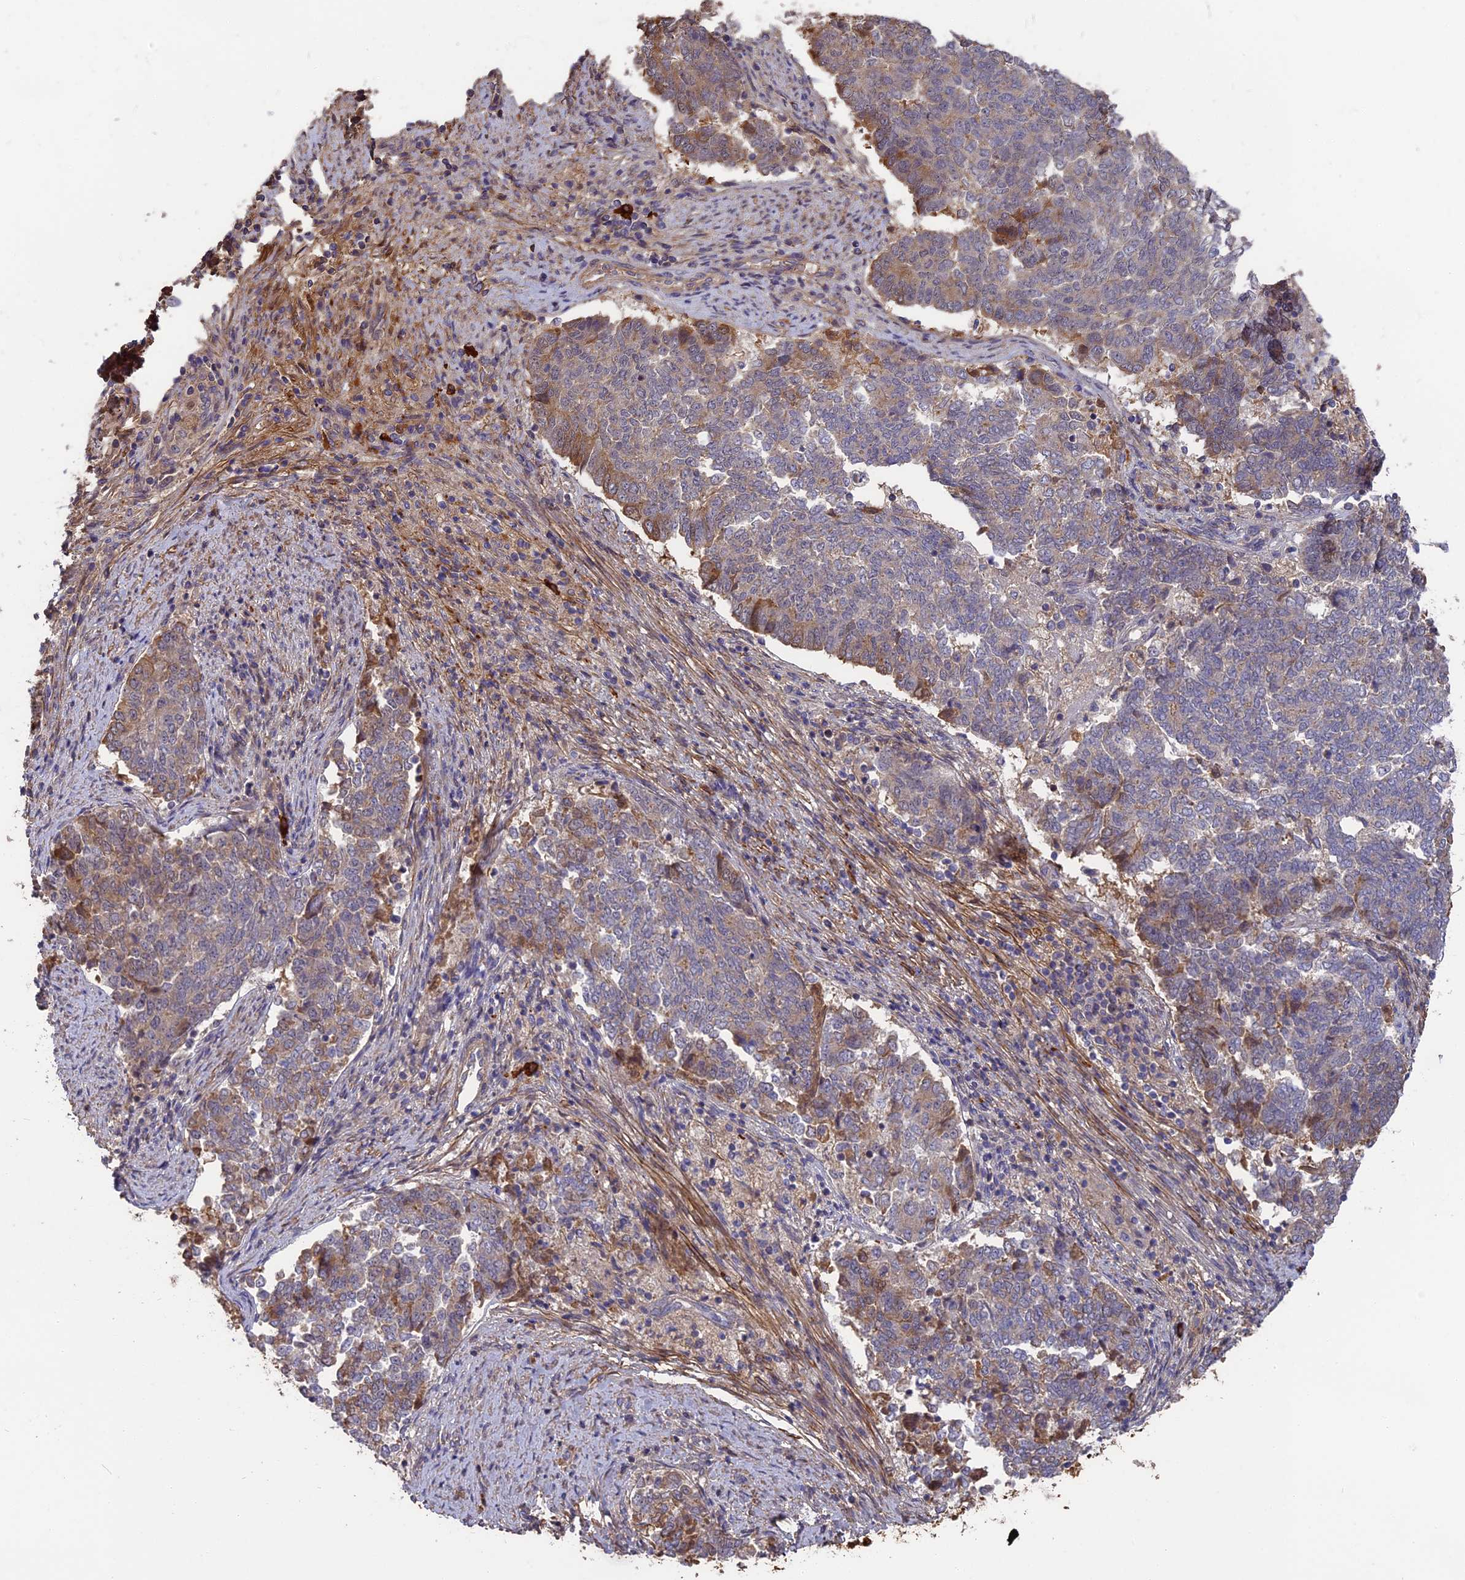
{"staining": {"intensity": "moderate", "quantity": "<25%", "location": "cytoplasmic/membranous"}, "tissue": "endometrial cancer", "cell_type": "Tumor cells", "image_type": "cancer", "snomed": [{"axis": "morphology", "description": "Adenocarcinoma, NOS"}, {"axis": "topography", "description": "Endometrium"}], "caption": "Protein analysis of endometrial cancer (adenocarcinoma) tissue exhibits moderate cytoplasmic/membranous expression in approximately <25% of tumor cells. (Stains: DAB in brown, nuclei in blue, Microscopy: brightfield microscopy at high magnification).", "gene": "ERMAP", "patient": {"sex": "female", "age": 80}}